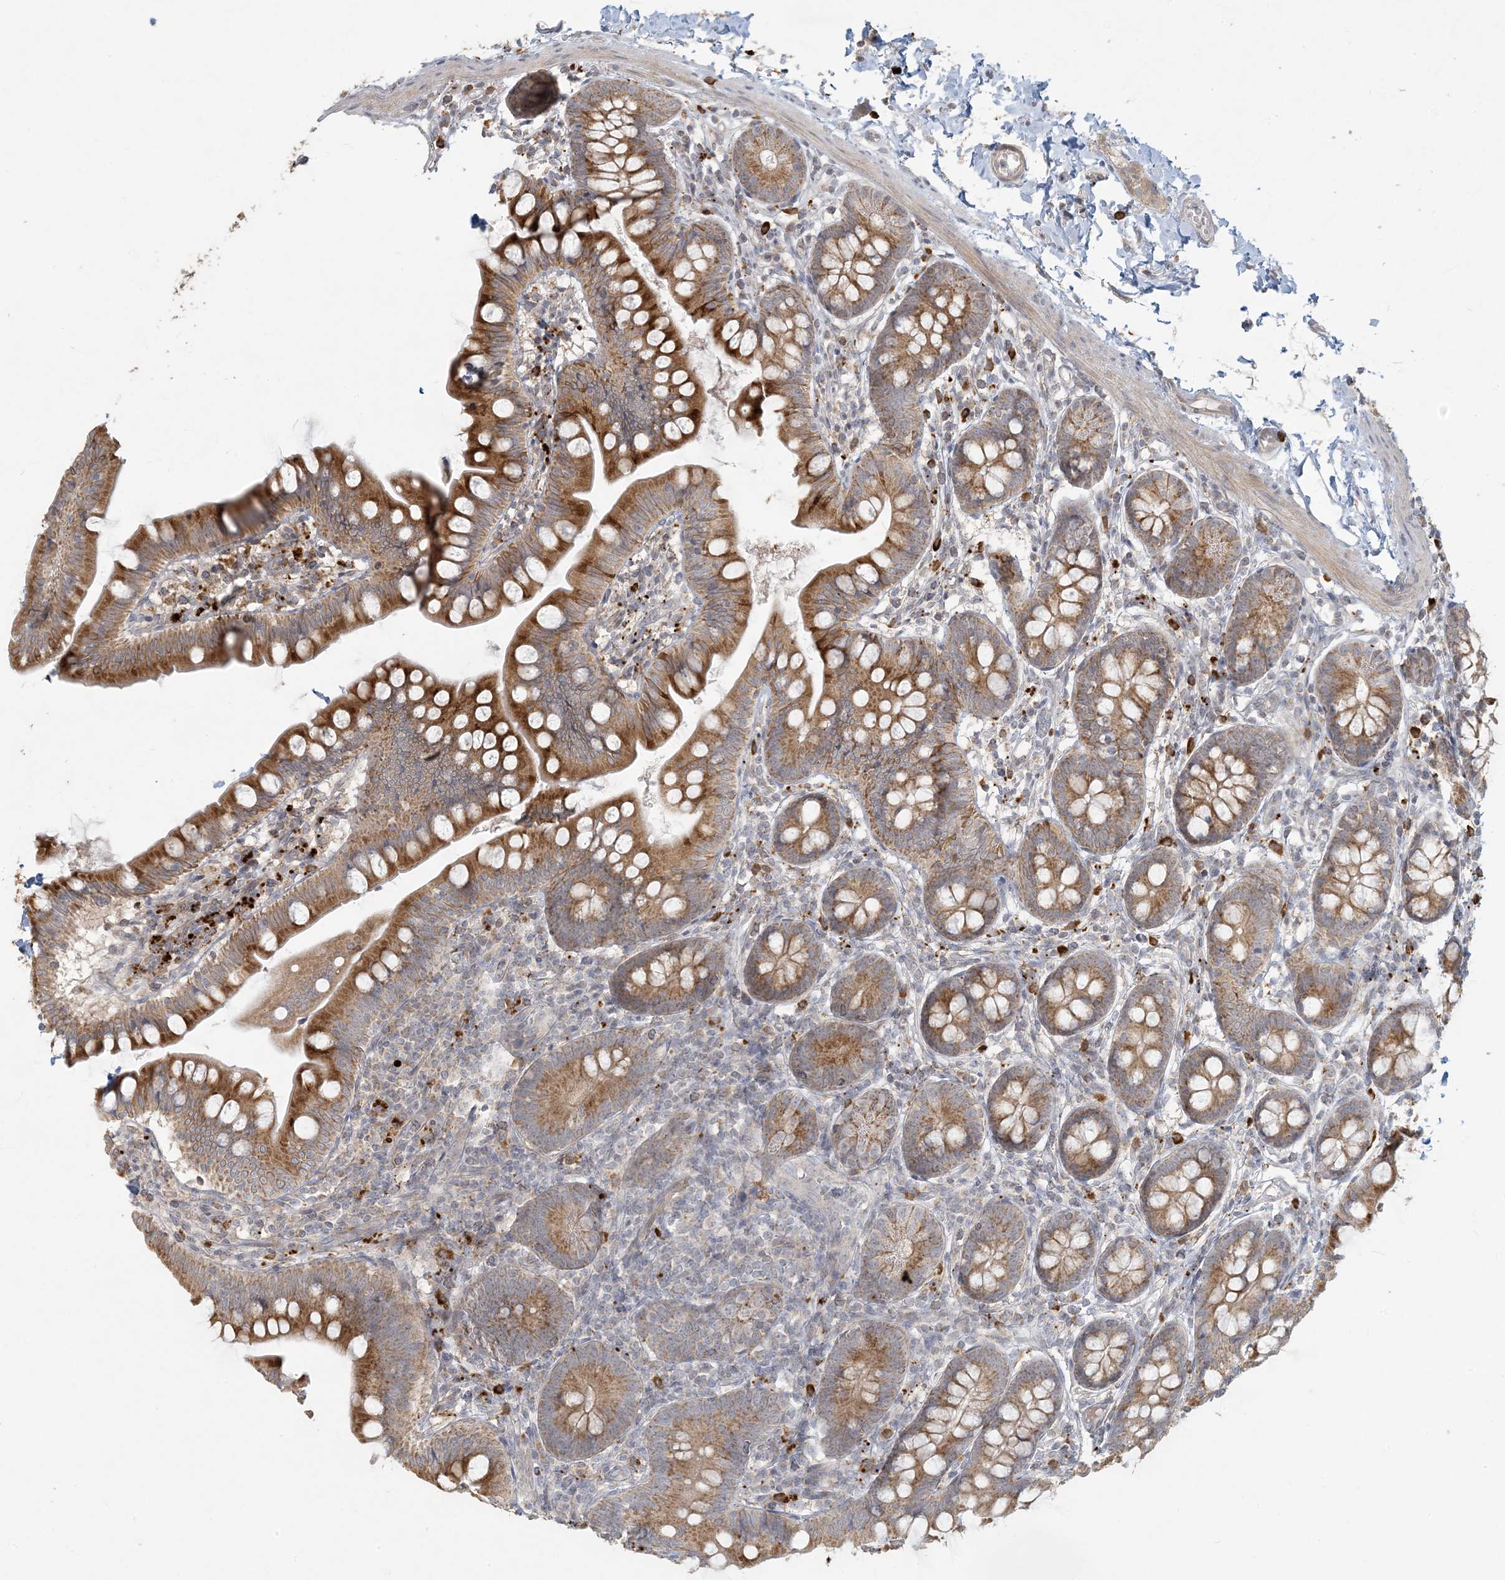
{"staining": {"intensity": "moderate", "quantity": ">75%", "location": "cytoplasmic/membranous"}, "tissue": "small intestine", "cell_type": "Glandular cells", "image_type": "normal", "snomed": [{"axis": "morphology", "description": "Normal tissue, NOS"}, {"axis": "topography", "description": "Small intestine"}], "caption": "A photomicrograph of small intestine stained for a protein shows moderate cytoplasmic/membranous brown staining in glandular cells. Immunohistochemistry stains the protein in brown and the nuclei are stained blue.", "gene": "MCAT", "patient": {"sex": "male", "age": 7}}